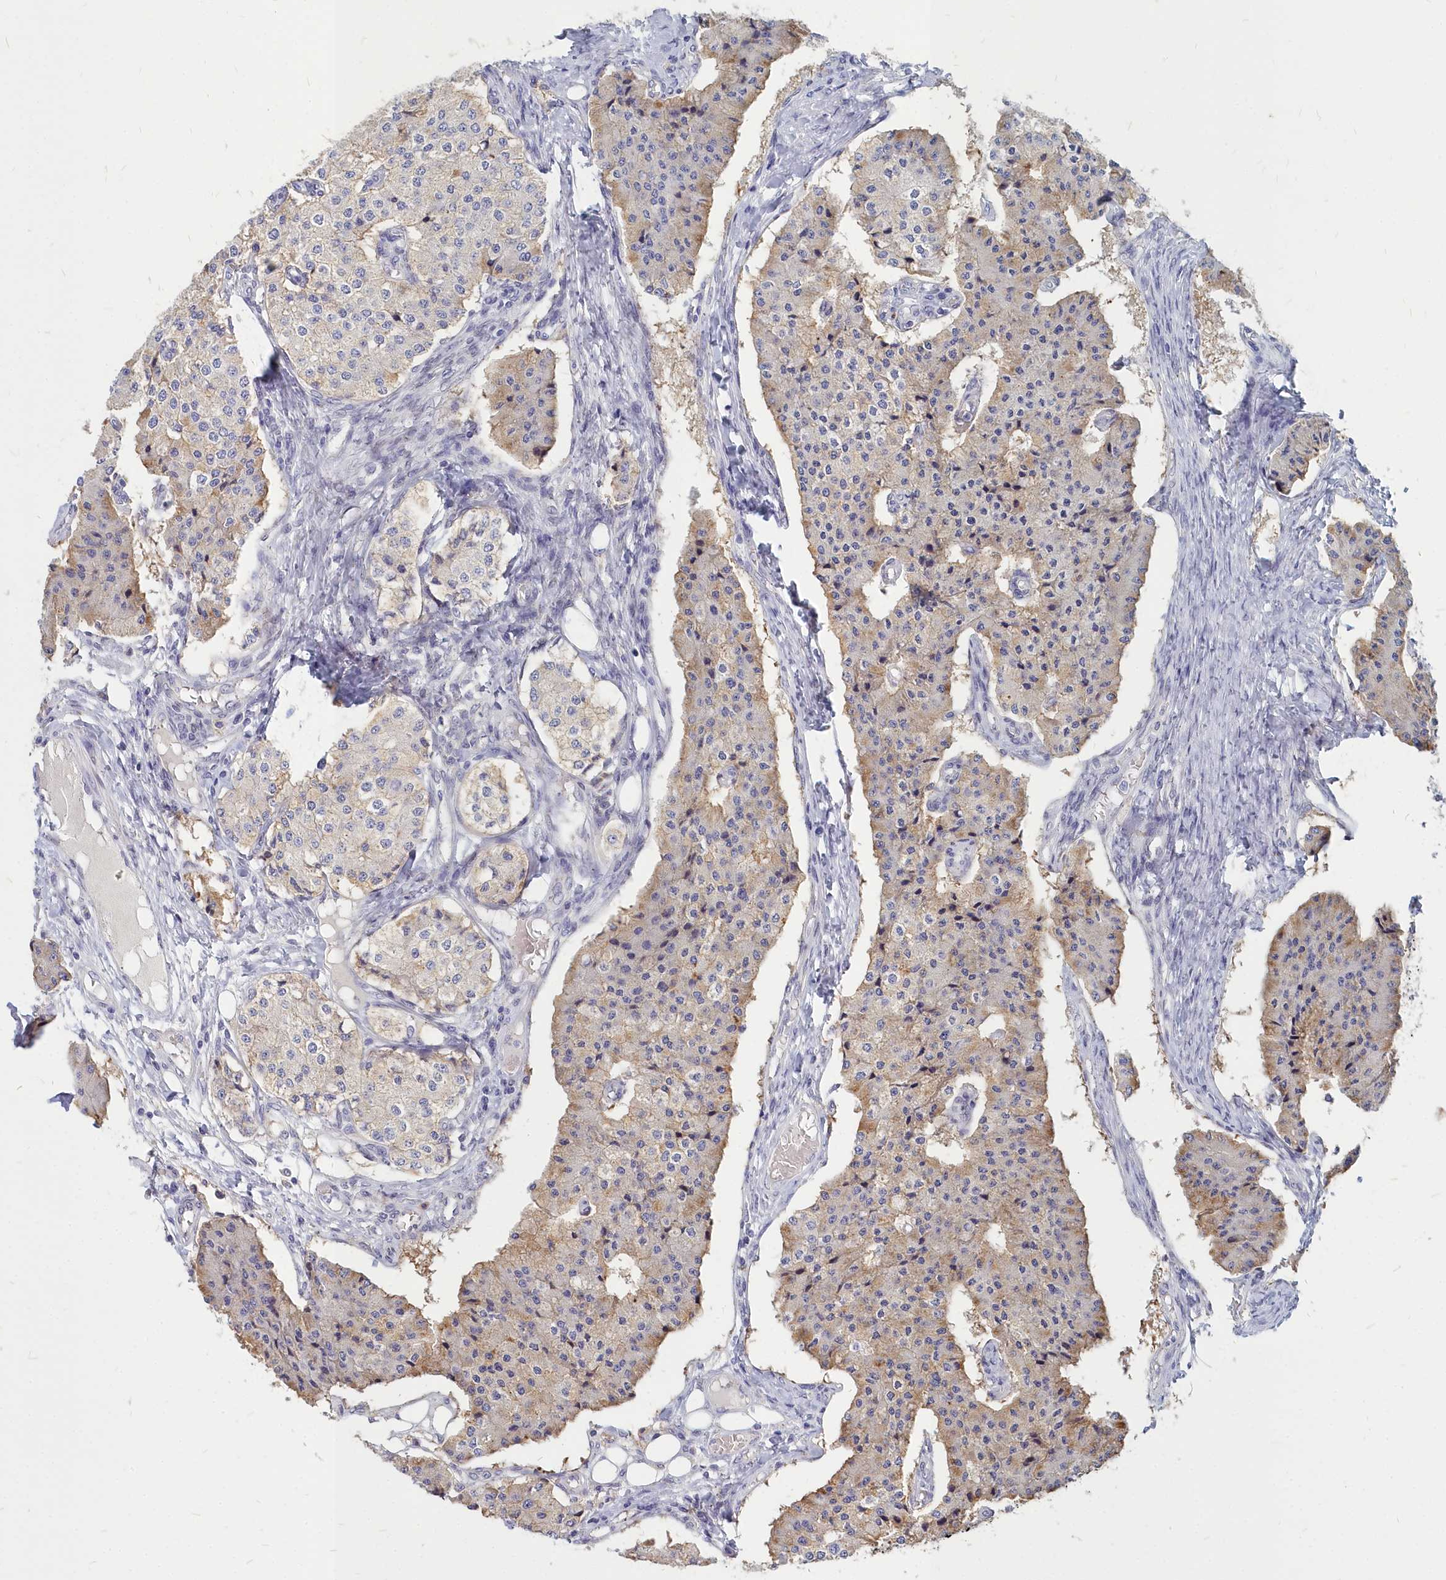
{"staining": {"intensity": "weak", "quantity": "<25%", "location": "cytoplasmic/membranous"}, "tissue": "carcinoid", "cell_type": "Tumor cells", "image_type": "cancer", "snomed": [{"axis": "morphology", "description": "Carcinoid, malignant, NOS"}, {"axis": "topography", "description": "Colon"}], "caption": "DAB immunohistochemical staining of carcinoid displays no significant expression in tumor cells.", "gene": "NOXA1", "patient": {"sex": "female", "age": 52}}